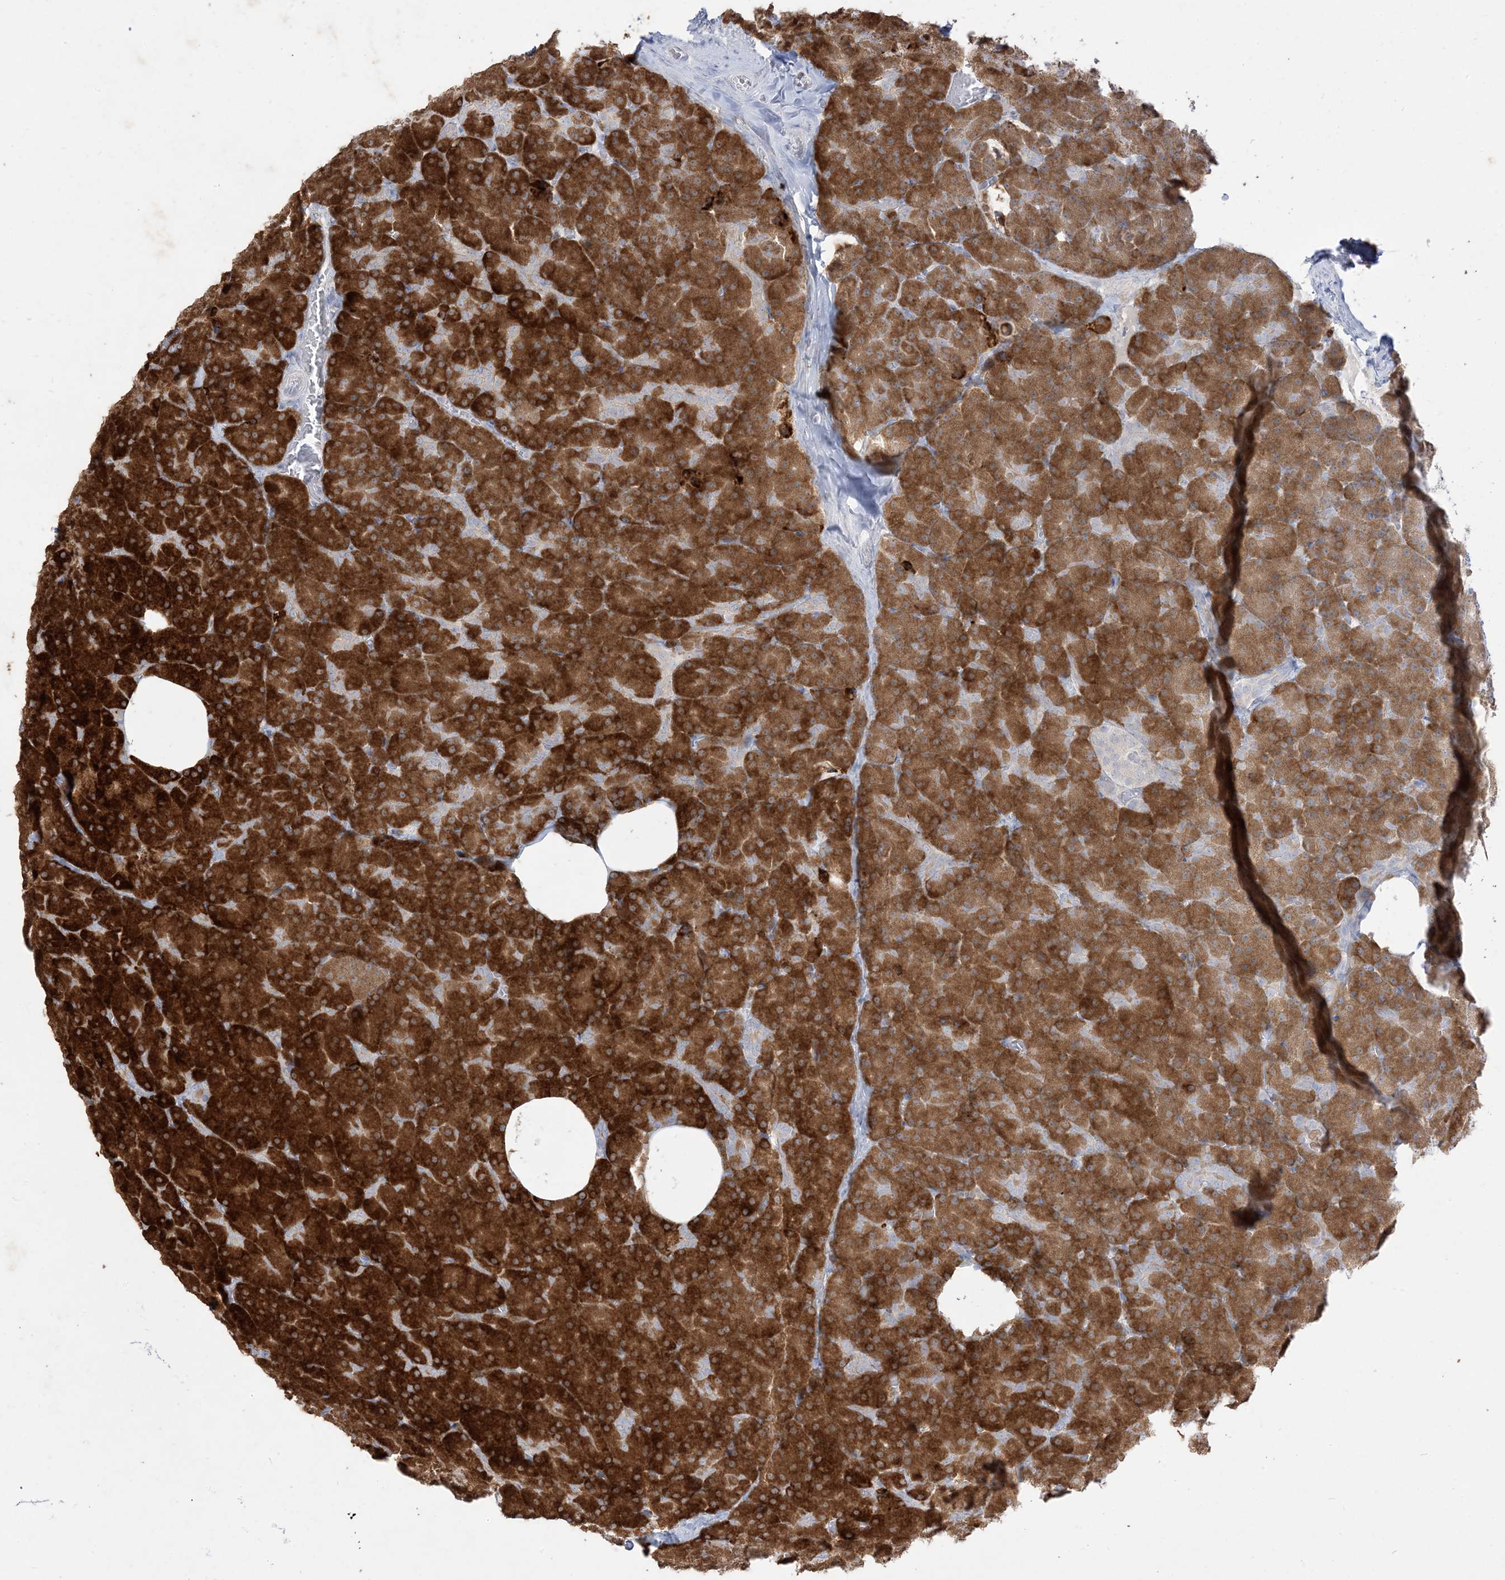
{"staining": {"intensity": "strong", "quantity": ">75%", "location": "cytoplasmic/membranous"}, "tissue": "pancreas", "cell_type": "Exocrine glandular cells", "image_type": "normal", "snomed": [{"axis": "morphology", "description": "Normal tissue, NOS"}, {"axis": "morphology", "description": "Carcinoid, malignant, NOS"}, {"axis": "topography", "description": "Pancreas"}], "caption": "Protein expression analysis of normal pancreas displays strong cytoplasmic/membranous staining in about >75% of exocrine glandular cells. Immunohistochemistry (ihc) stains the protein in brown and the nuclei are stained blue.", "gene": "LOXL3", "patient": {"sex": "female", "age": 35}}